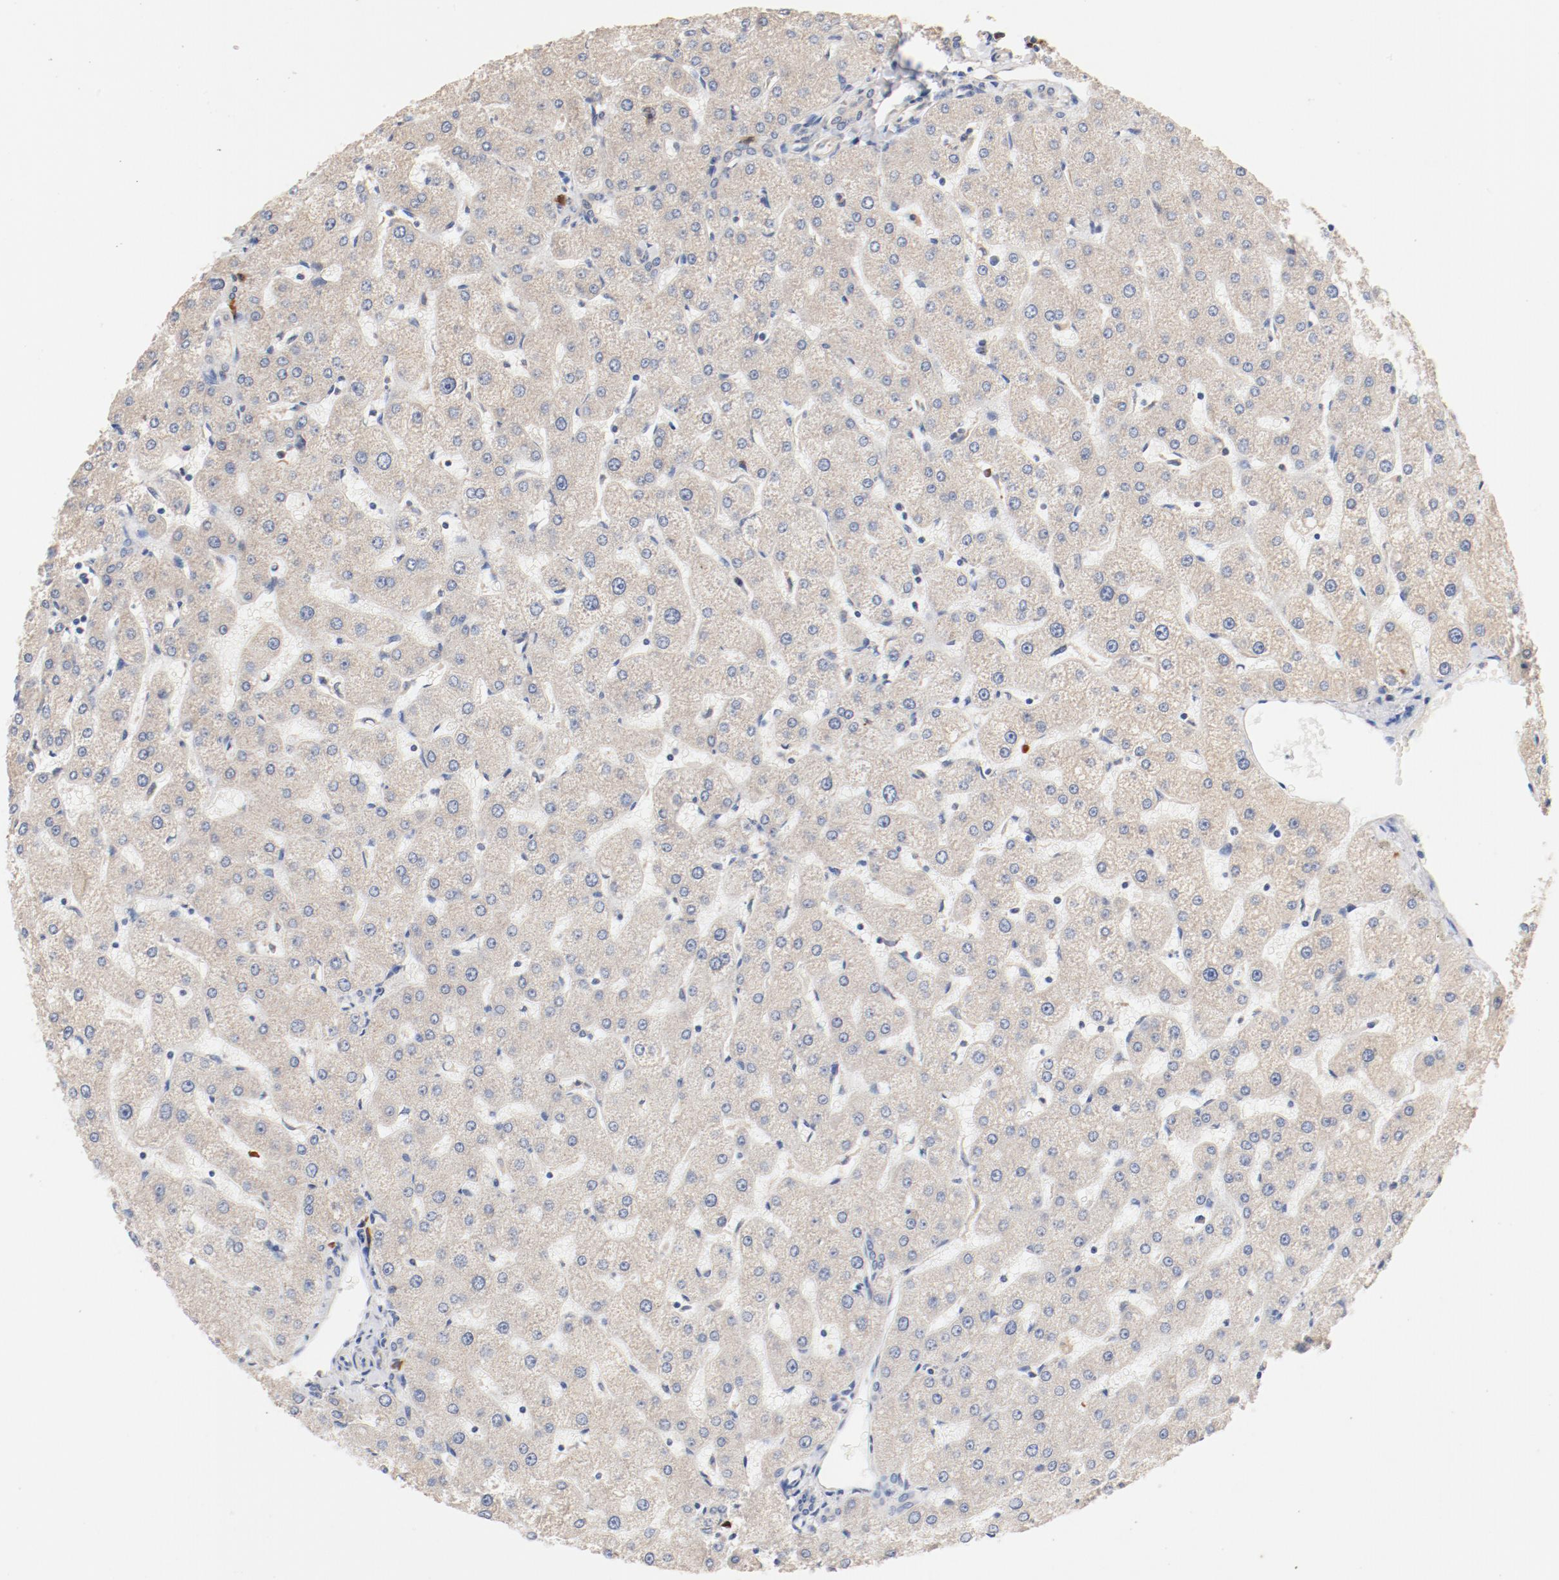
{"staining": {"intensity": "negative", "quantity": "none", "location": "none"}, "tissue": "liver", "cell_type": "Cholangiocytes", "image_type": "normal", "snomed": [{"axis": "morphology", "description": "Normal tissue, NOS"}, {"axis": "topography", "description": "Liver"}], "caption": "Immunohistochemistry of normal liver shows no positivity in cholangiocytes. (DAB immunohistochemistry, high magnification).", "gene": "UBE2J1", "patient": {"sex": "male", "age": 67}}